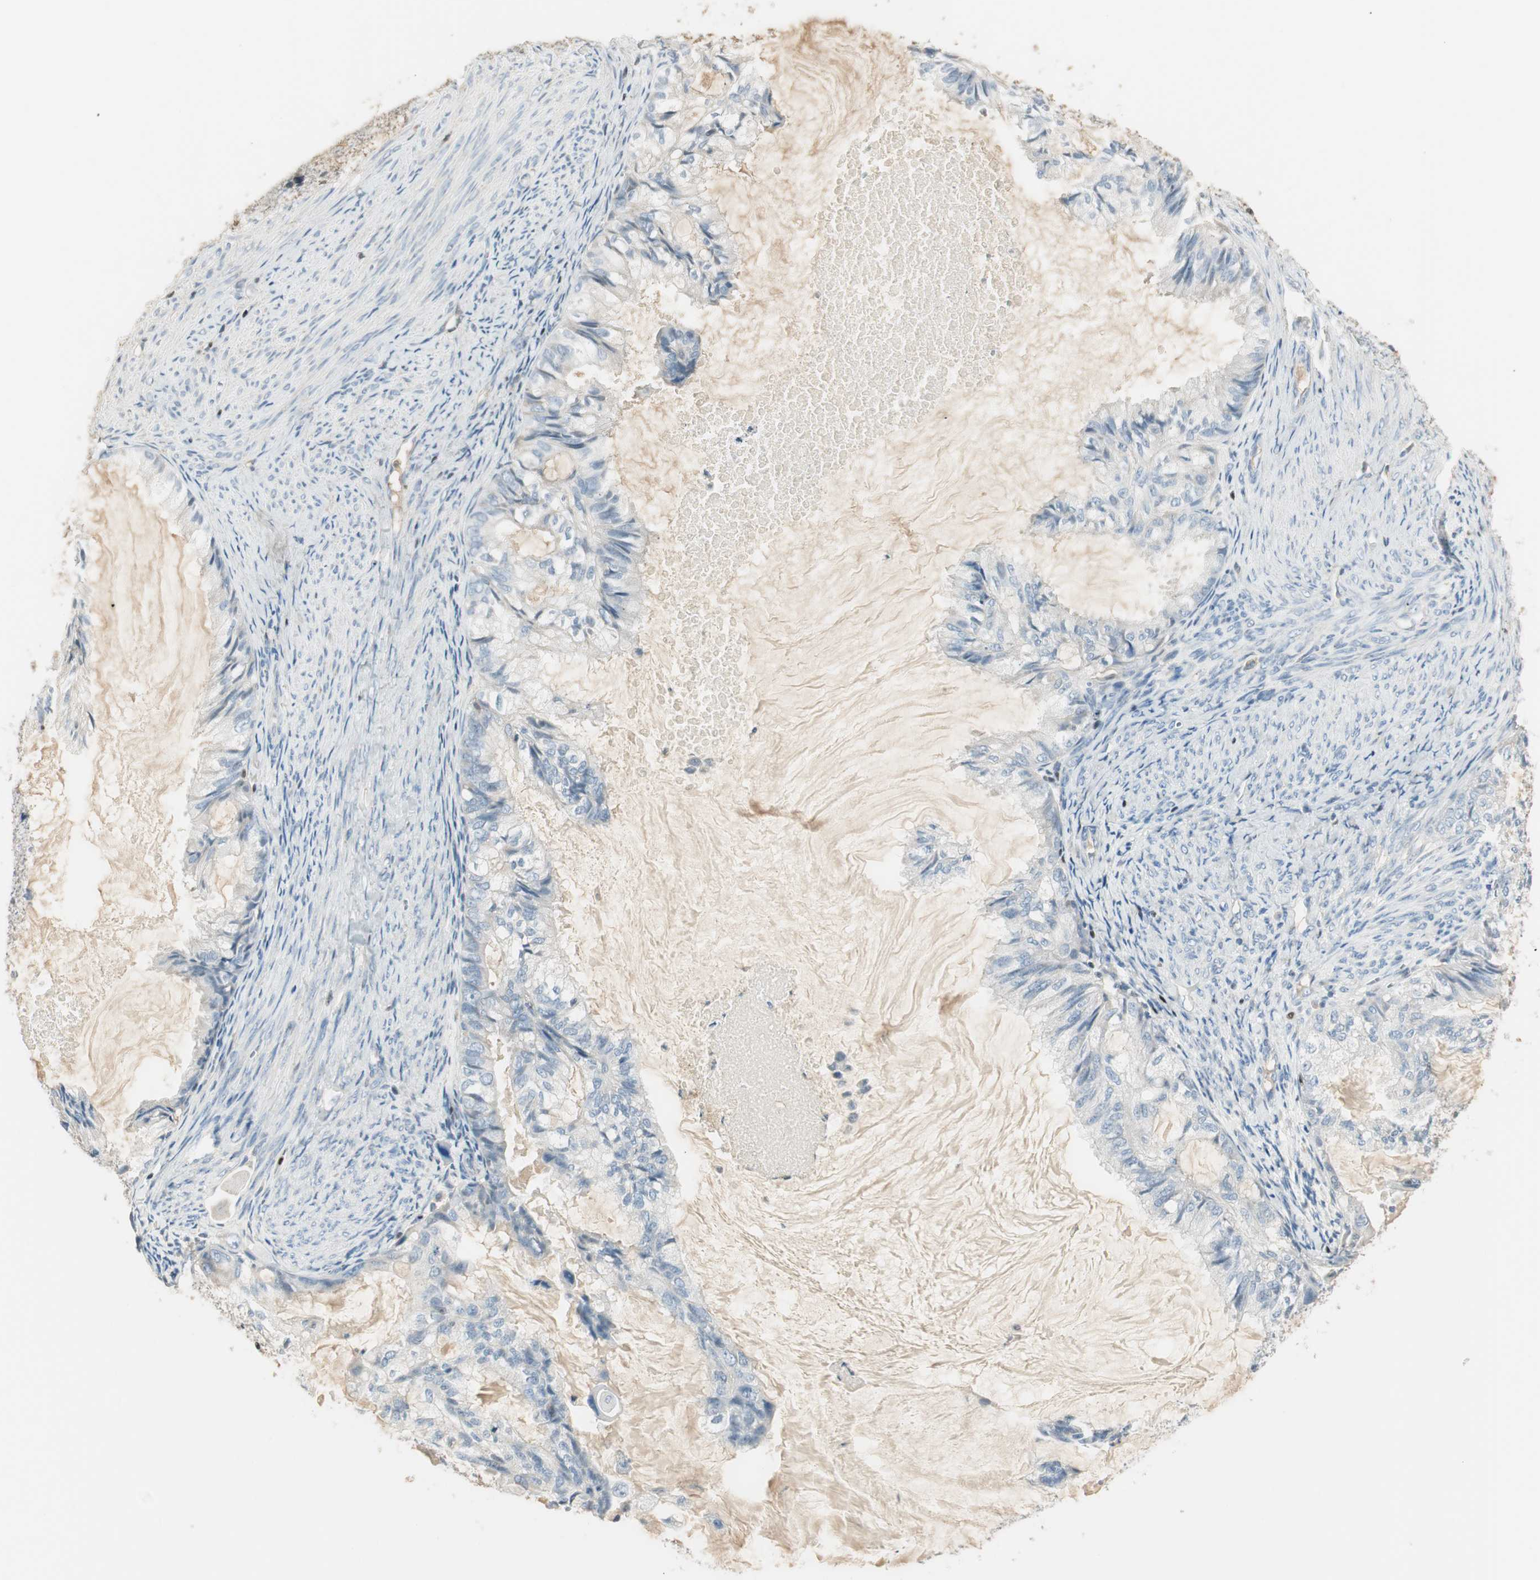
{"staining": {"intensity": "negative", "quantity": "none", "location": "none"}, "tissue": "cervical cancer", "cell_type": "Tumor cells", "image_type": "cancer", "snomed": [{"axis": "morphology", "description": "Normal tissue, NOS"}, {"axis": "morphology", "description": "Adenocarcinoma, NOS"}, {"axis": "topography", "description": "Cervix"}, {"axis": "topography", "description": "Endometrium"}], "caption": "This is an immunohistochemistry (IHC) image of human adenocarcinoma (cervical). There is no positivity in tumor cells.", "gene": "RUNX2", "patient": {"sex": "female", "age": 86}}